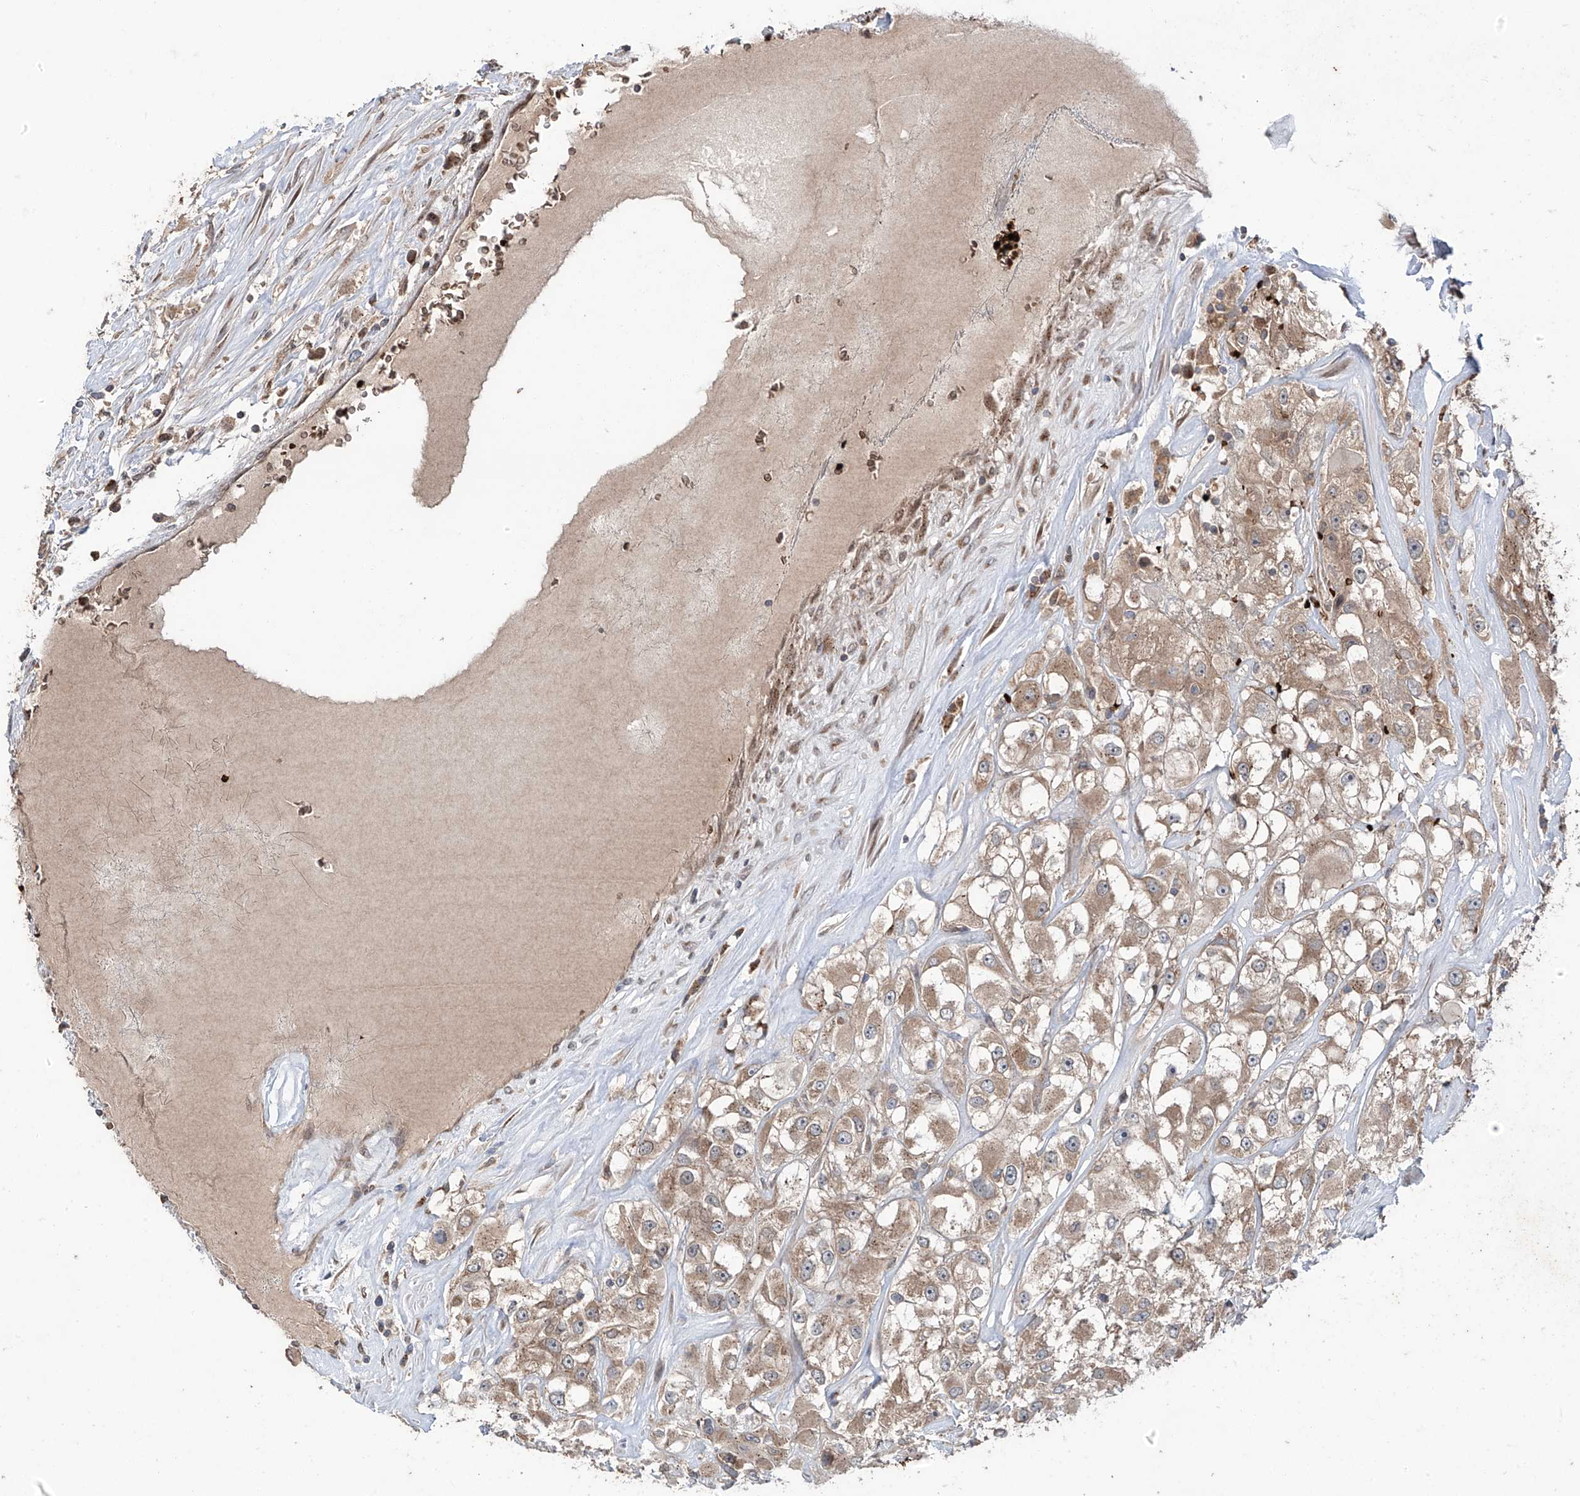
{"staining": {"intensity": "weak", "quantity": ">75%", "location": "cytoplasmic/membranous"}, "tissue": "renal cancer", "cell_type": "Tumor cells", "image_type": "cancer", "snomed": [{"axis": "morphology", "description": "Adenocarcinoma, NOS"}, {"axis": "topography", "description": "Kidney"}], "caption": "Renal cancer stained for a protein shows weak cytoplasmic/membranous positivity in tumor cells. The protein of interest is shown in brown color, while the nuclei are stained blue.", "gene": "ZDHHC9", "patient": {"sex": "female", "age": 52}}